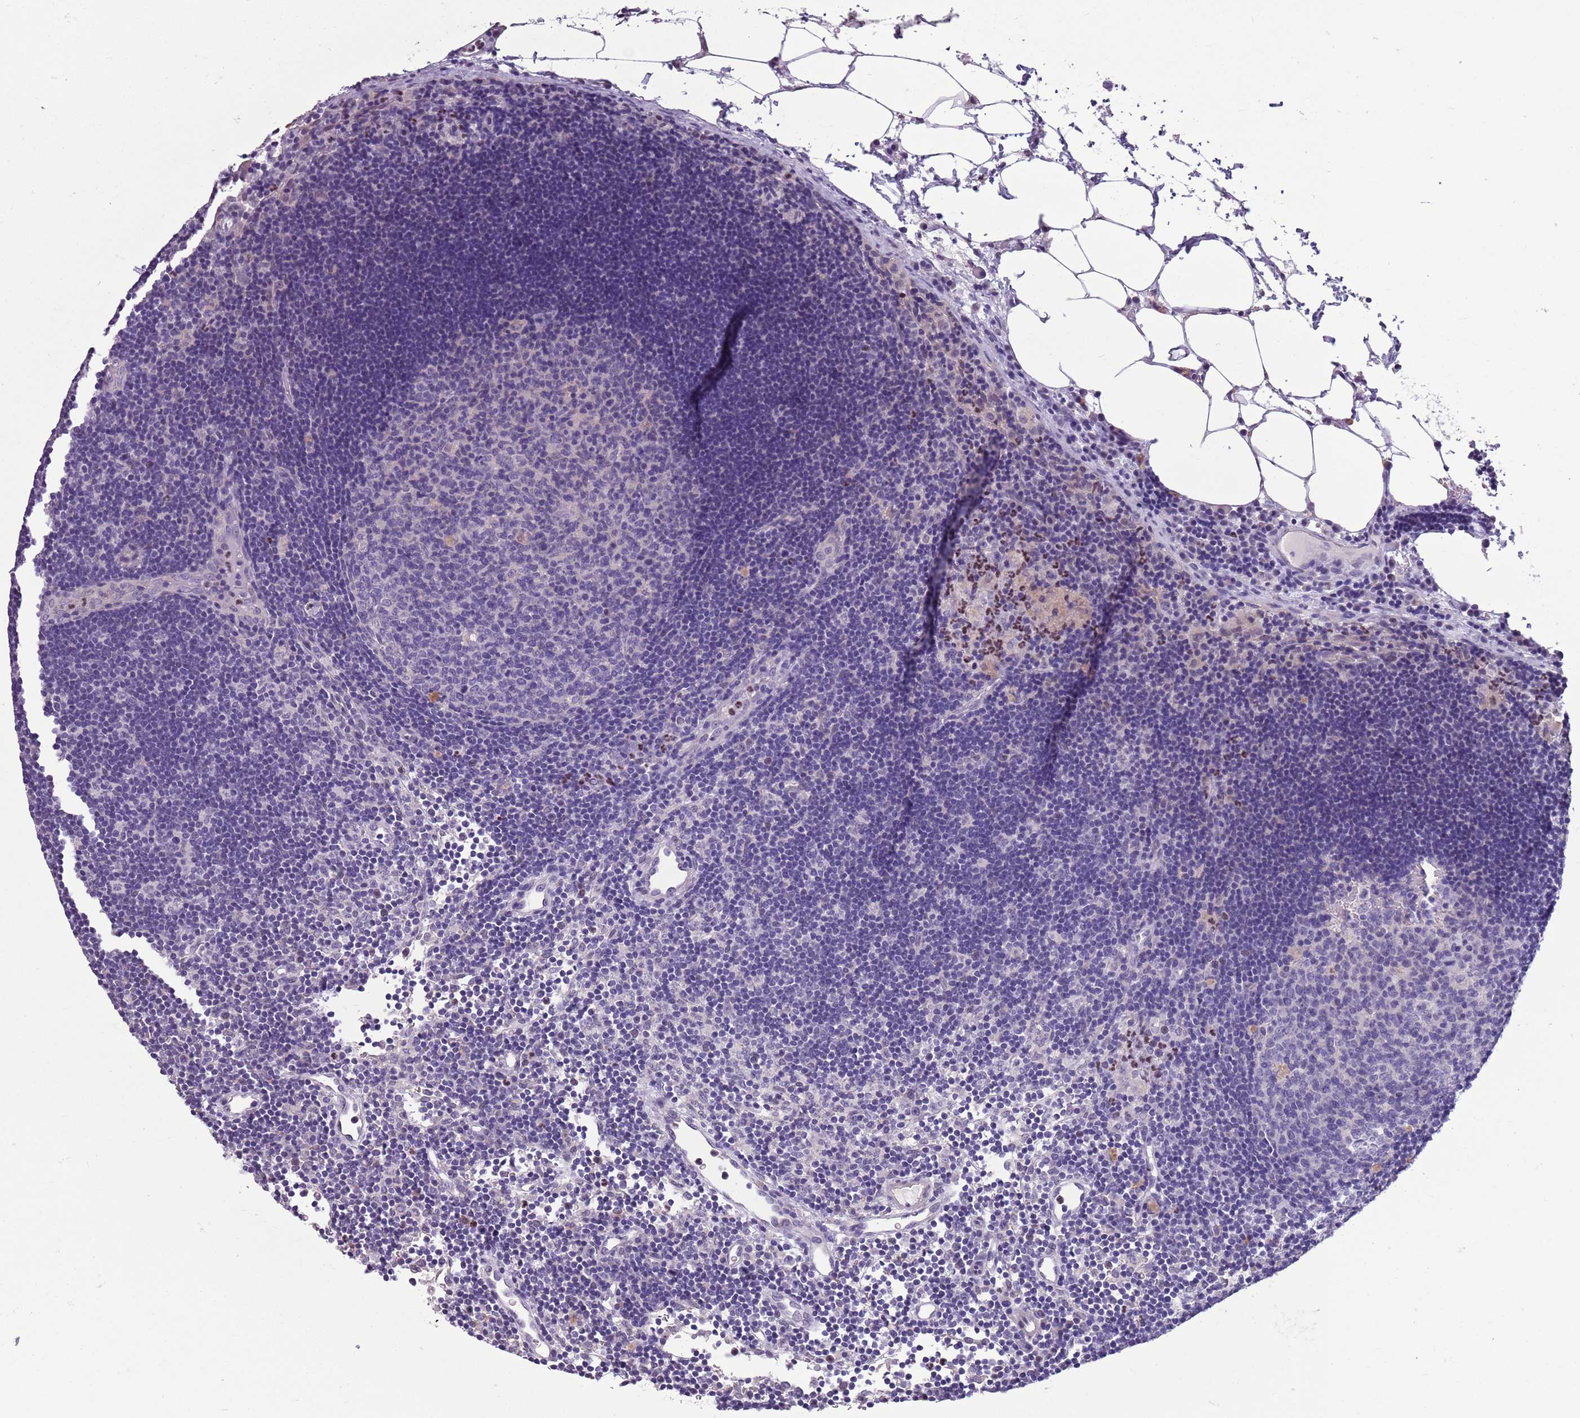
{"staining": {"intensity": "negative", "quantity": "none", "location": "none"}, "tissue": "lymph node", "cell_type": "Germinal center cells", "image_type": "normal", "snomed": [{"axis": "morphology", "description": "Normal tissue, NOS"}, {"axis": "topography", "description": "Lymph node"}], "caption": "DAB immunohistochemical staining of unremarkable lymph node shows no significant expression in germinal center cells. Nuclei are stained in blue.", "gene": "ADCY7", "patient": {"sex": "male", "age": 62}}